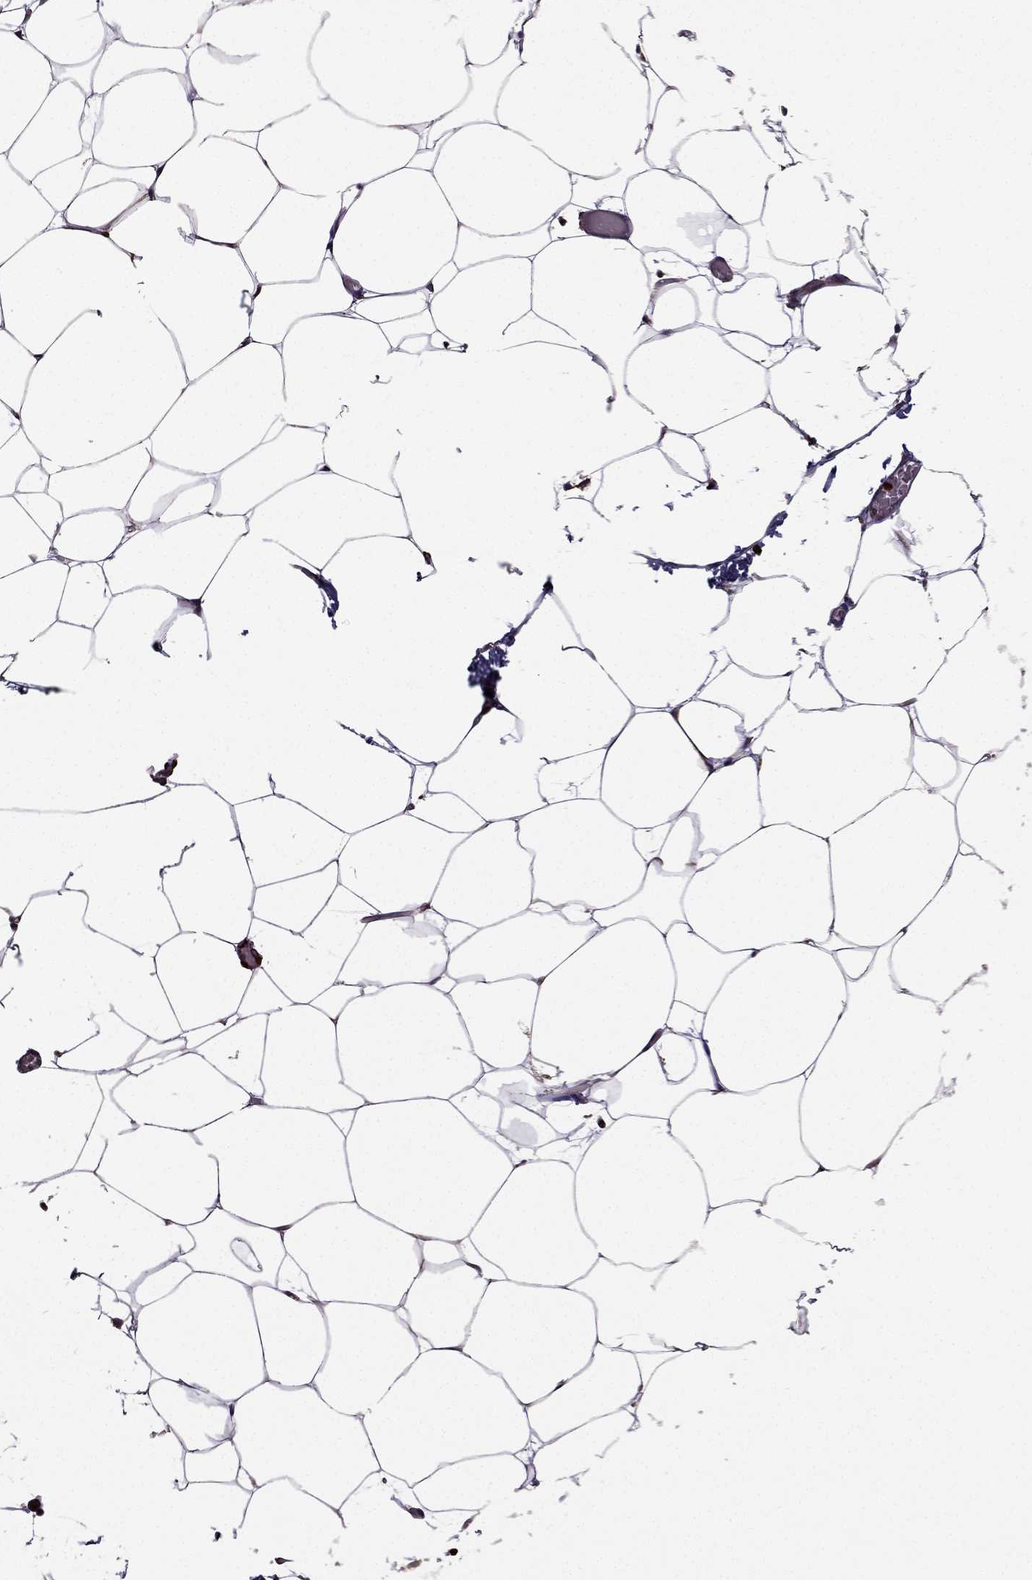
{"staining": {"intensity": "negative", "quantity": "none", "location": "none"}, "tissue": "adipose tissue", "cell_type": "Adipocytes", "image_type": "normal", "snomed": [{"axis": "morphology", "description": "Normal tissue, NOS"}, {"axis": "topography", "description": "Adipose tissue"}], "caption": "This micrograph is of unremarkable adipose tissue stained with immunohistochemistry to label a protein in brown with the nuclei are counter-stained blue. There is no staining in adipocytes.", "gene": "IKBIP", "patient": {"sex": "male", "age": 57}}